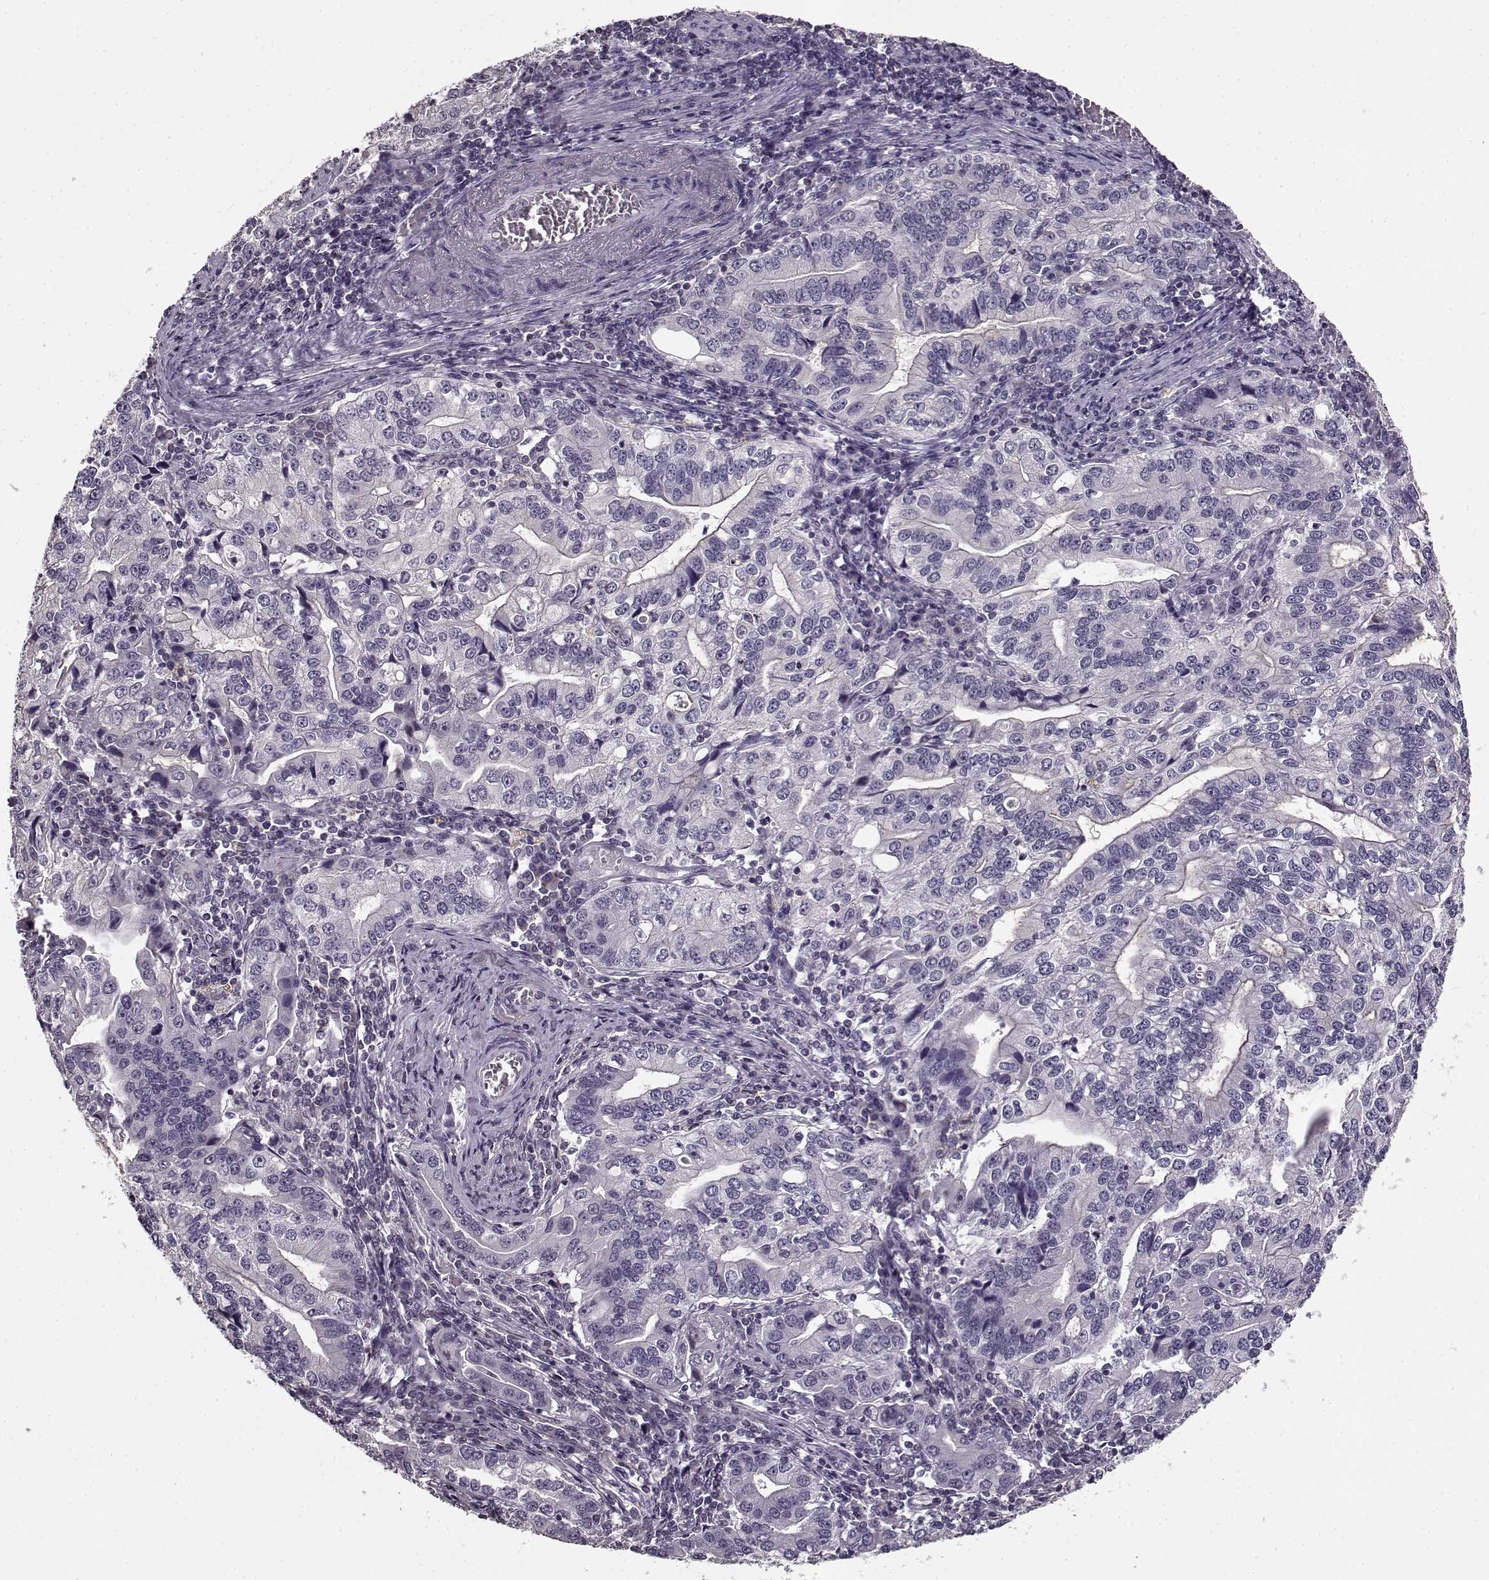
{"staining": {"intensity": "negative", "quantity": "none", "location": "none"}, "tissue": "stomach cancer", "cell_type": "Tumor cells", "image_type": "cancer", "snomed": [{"axis": "morphology", "description": "Adenocarcinoma, NOS"}, {"axis": "topography", "description": "Stomach, lower"}], "caption": "High power microscopy image of an IHC photomicrograph of stomach cancer (adenocarcinoma), revealing no significant staining in tumor cells. (DAB (3,3'-diaminobenzidine) immunohistochemistry (IHC), high magnification).", "gene": "RP1L1", "patient": {"sex": "female", "age": 72}}